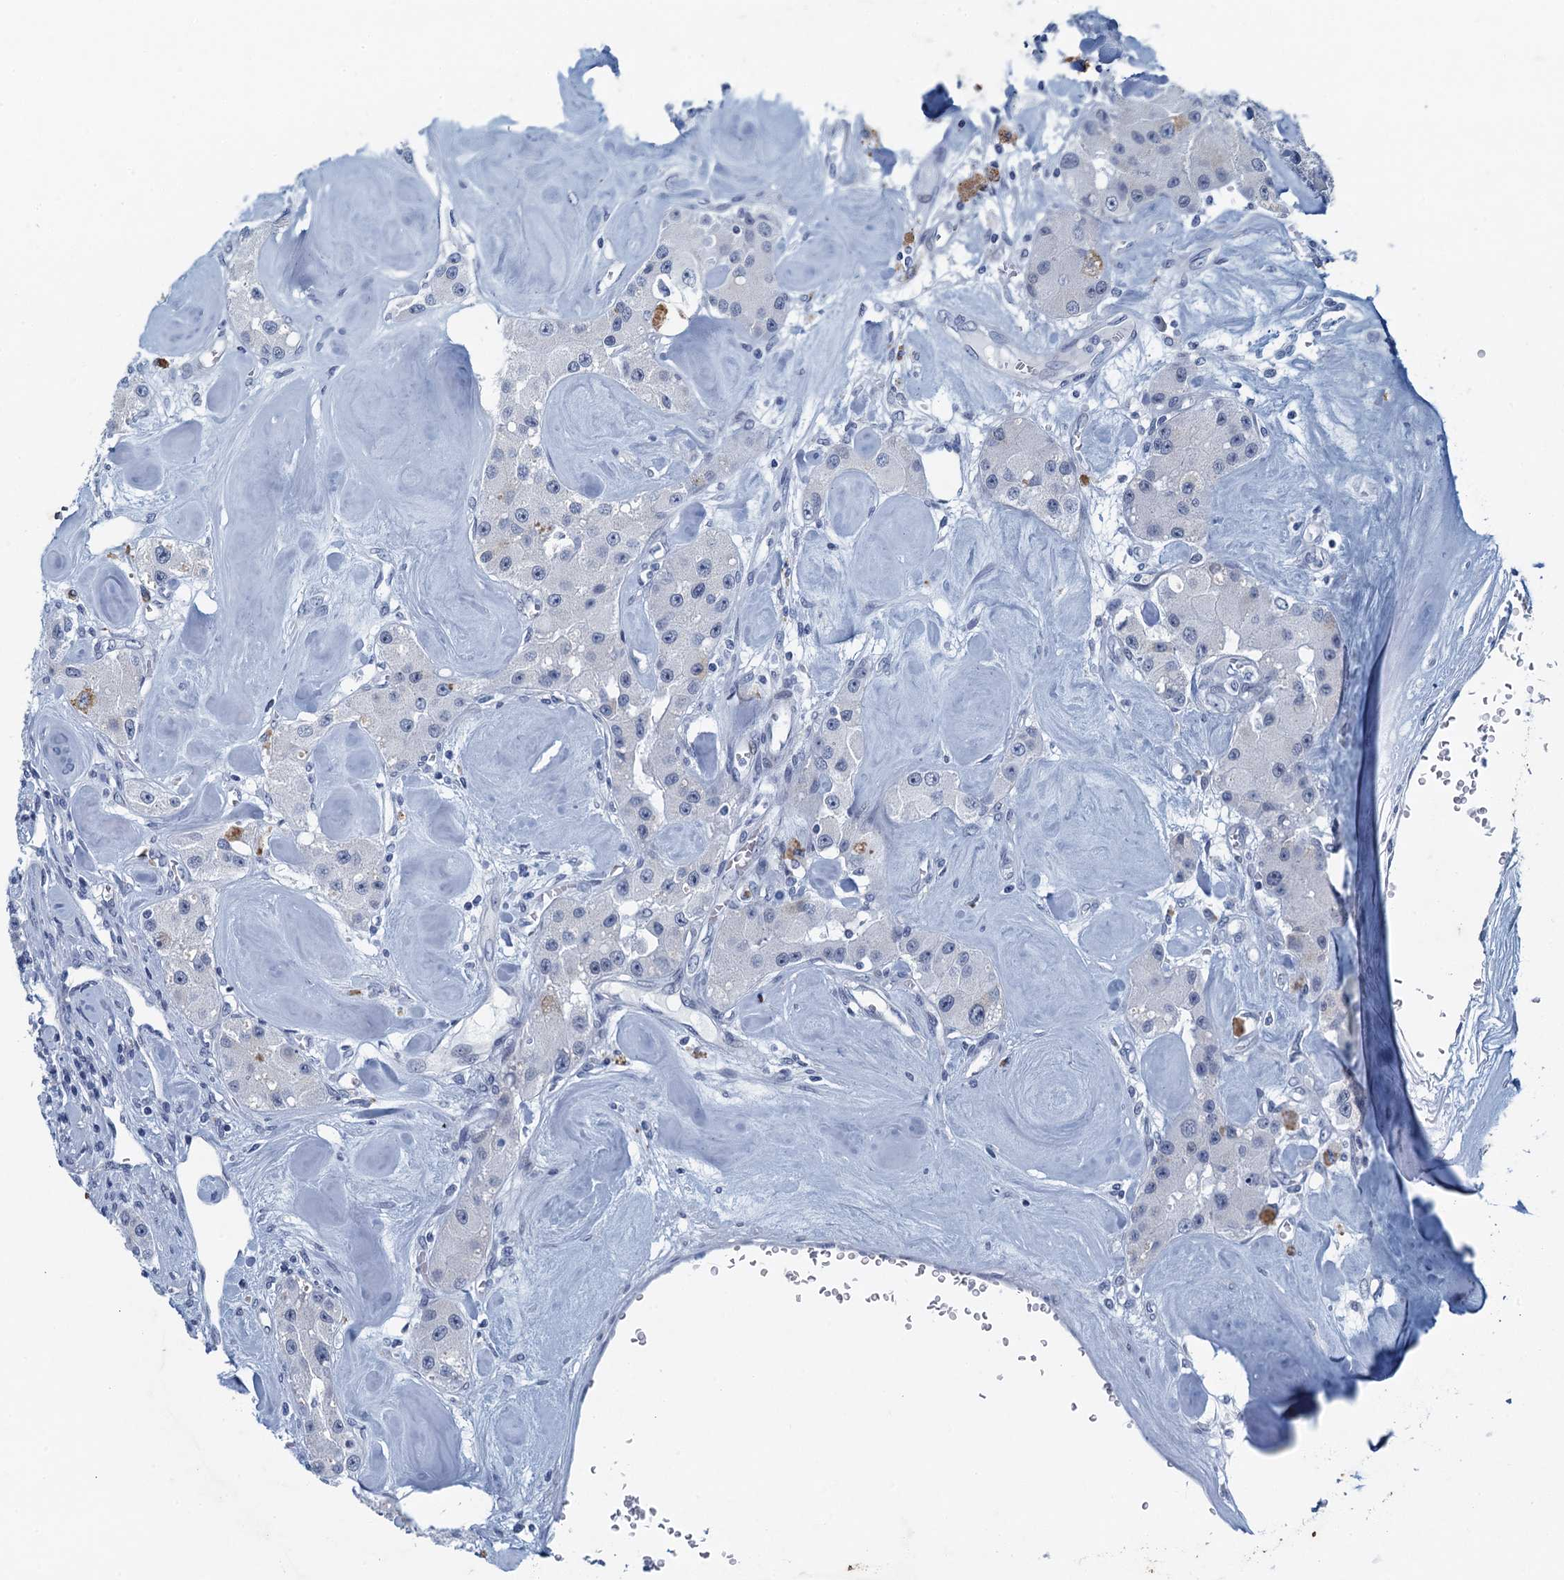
{"staining": {"intensity": "negative", "quantity": "none", "location": "none"}, "tissue": "carcinoid", "cell_type": "Tumor cells", "image_type": "cancer", "snomed": [{"axis": "morphology", "description": "Carcinoid, malignant, NOS"}, {"axis": "topography", "description": "Pancreas"}], "caption": "IHC micrograph of neoplastic tissue: human carcinoid stained with DAB (3,3'-diaminobenzidine) exhibits no significant protein positivity in tumor cells.", "gene": "ENSG00000131152", "patient": {"sex": "male", "age": 41}}